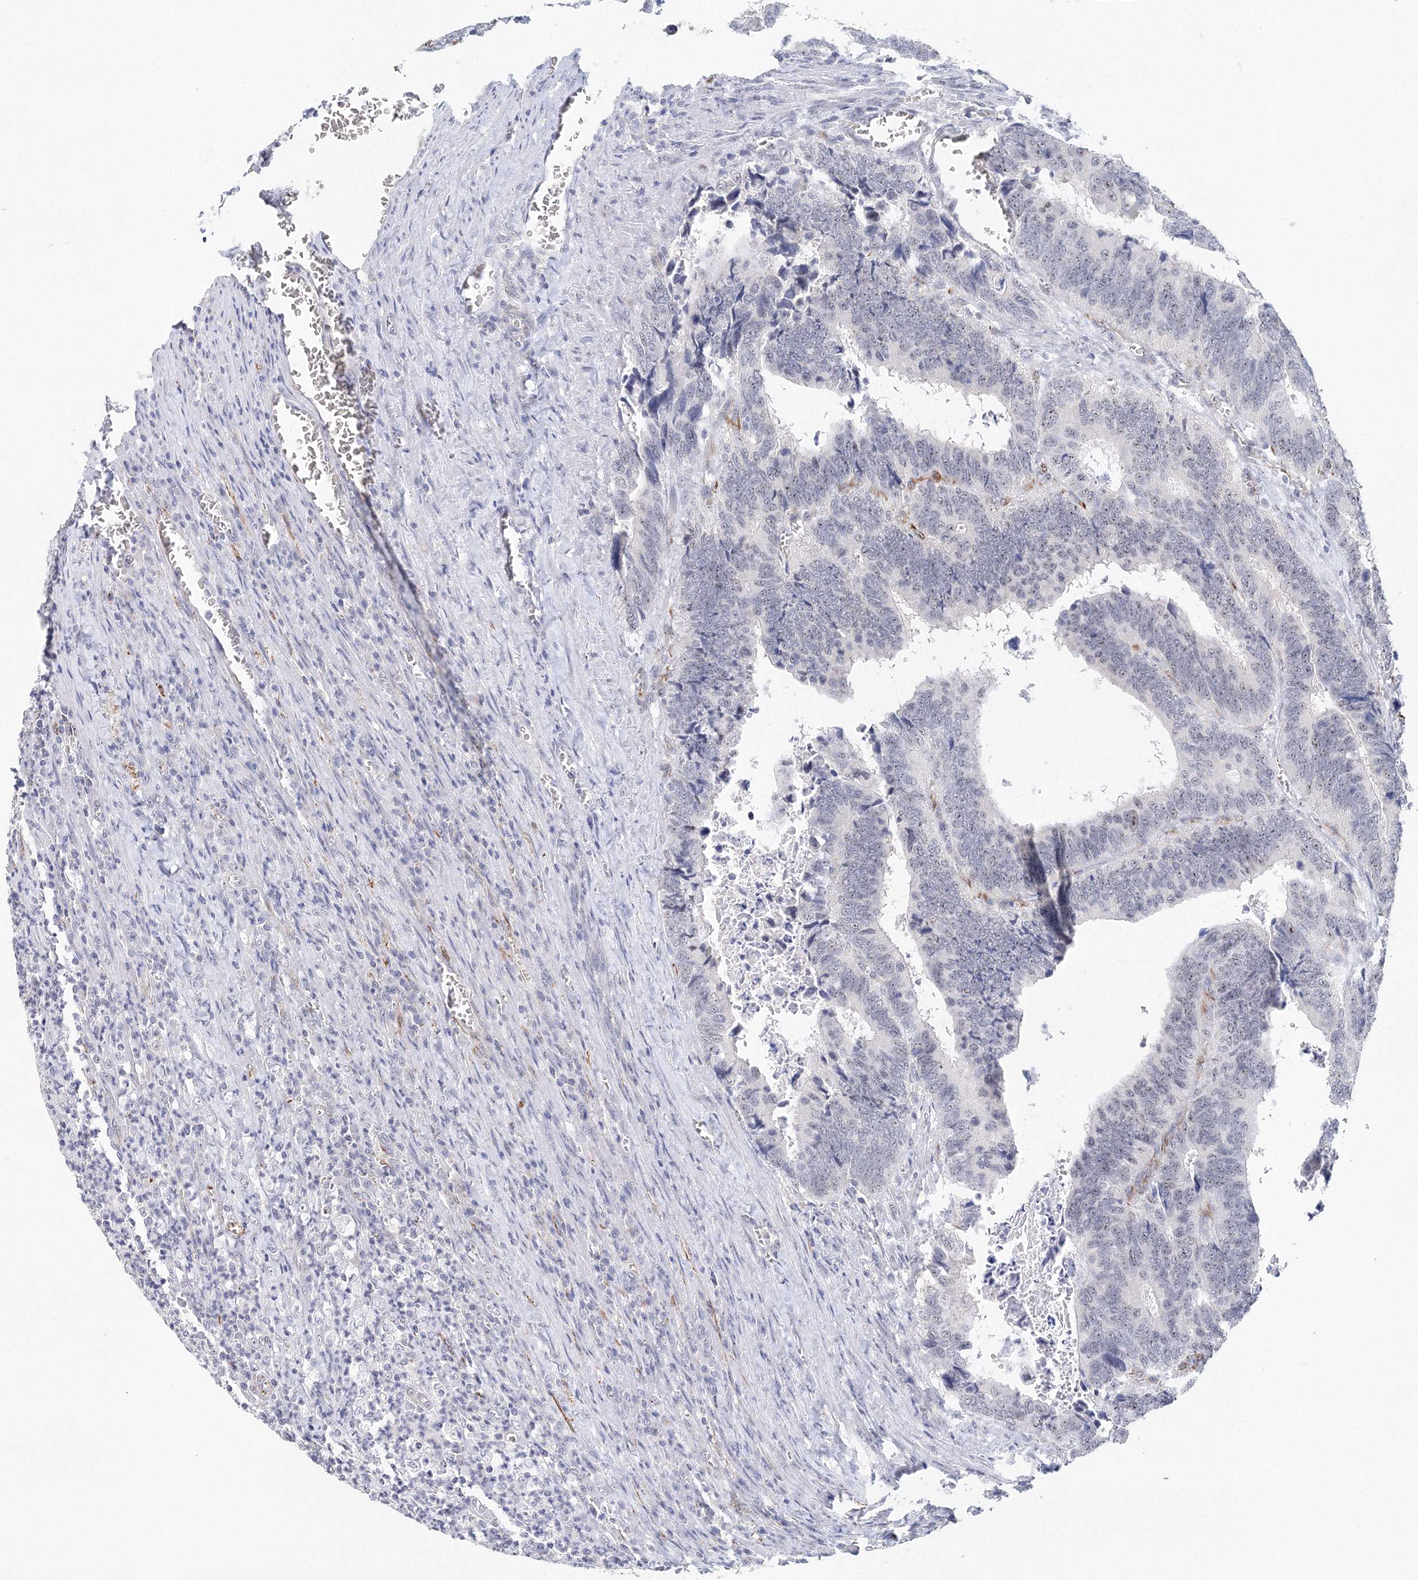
{"staining": {"intensity": "weak", "quantity": "25%-75%", "location": "nuclear"}, "tissue": "colorectal cancer", "cell_type": "Tumor cells", "image_type": "cancer", "snomed": [{"axis": "morphology", "description": "Adenocarcinoma, NOS"}, {"axis": "topography", "description": "Colon"}], "caption": "This micrograph demonstrates immunohistochemistry (IHC) staining of human colorectal adenocarcinoma, with low weak nuclear expression in about 25%-75% of tumor cells.", "gene": "SIRT7", "patient": {"sex": "male", "age": 72}}